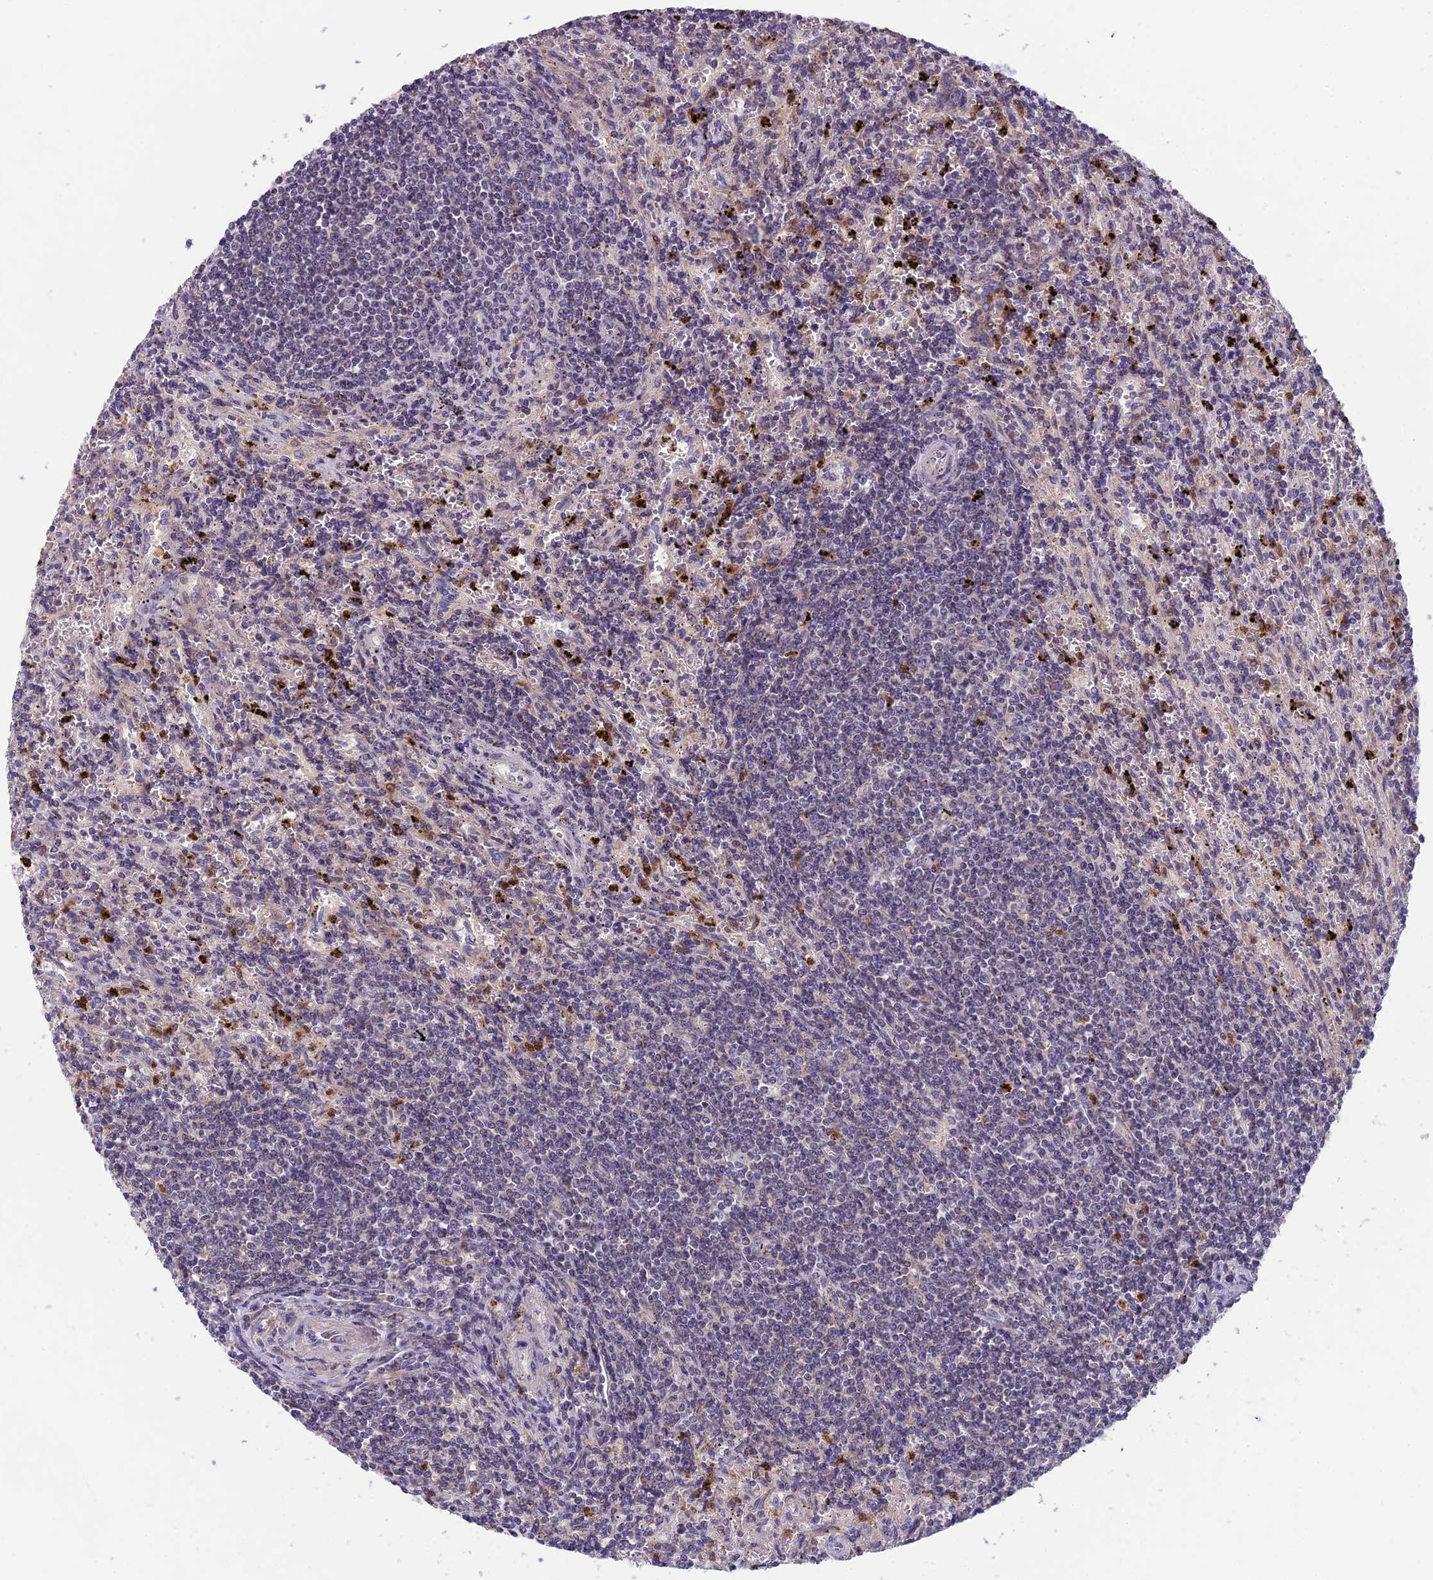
{"staining": {"intensity": "negative", "quantity": "none", "location": "none"}, "tissue": "lymphoma", "cell_type": "Tumor cells", "image_type": "cancer", "snomed": [{"axis": "morphology", "description": "Malignant lymphoma, non-Hodgkin's type, Low grade"}, {"axis": "topography", "description": "Spleen"}], "caption": "Immunohistochemical staining of human malignant lymphoma, non-Hodgkin's type (low-grade) demonstrates no significant staining in tumor cells. (Immunohistochemistry, brightfield microscopy, high magnification).", "gene": "ENSG00000188897", "patient": {"sex": "male", "age": 76}}